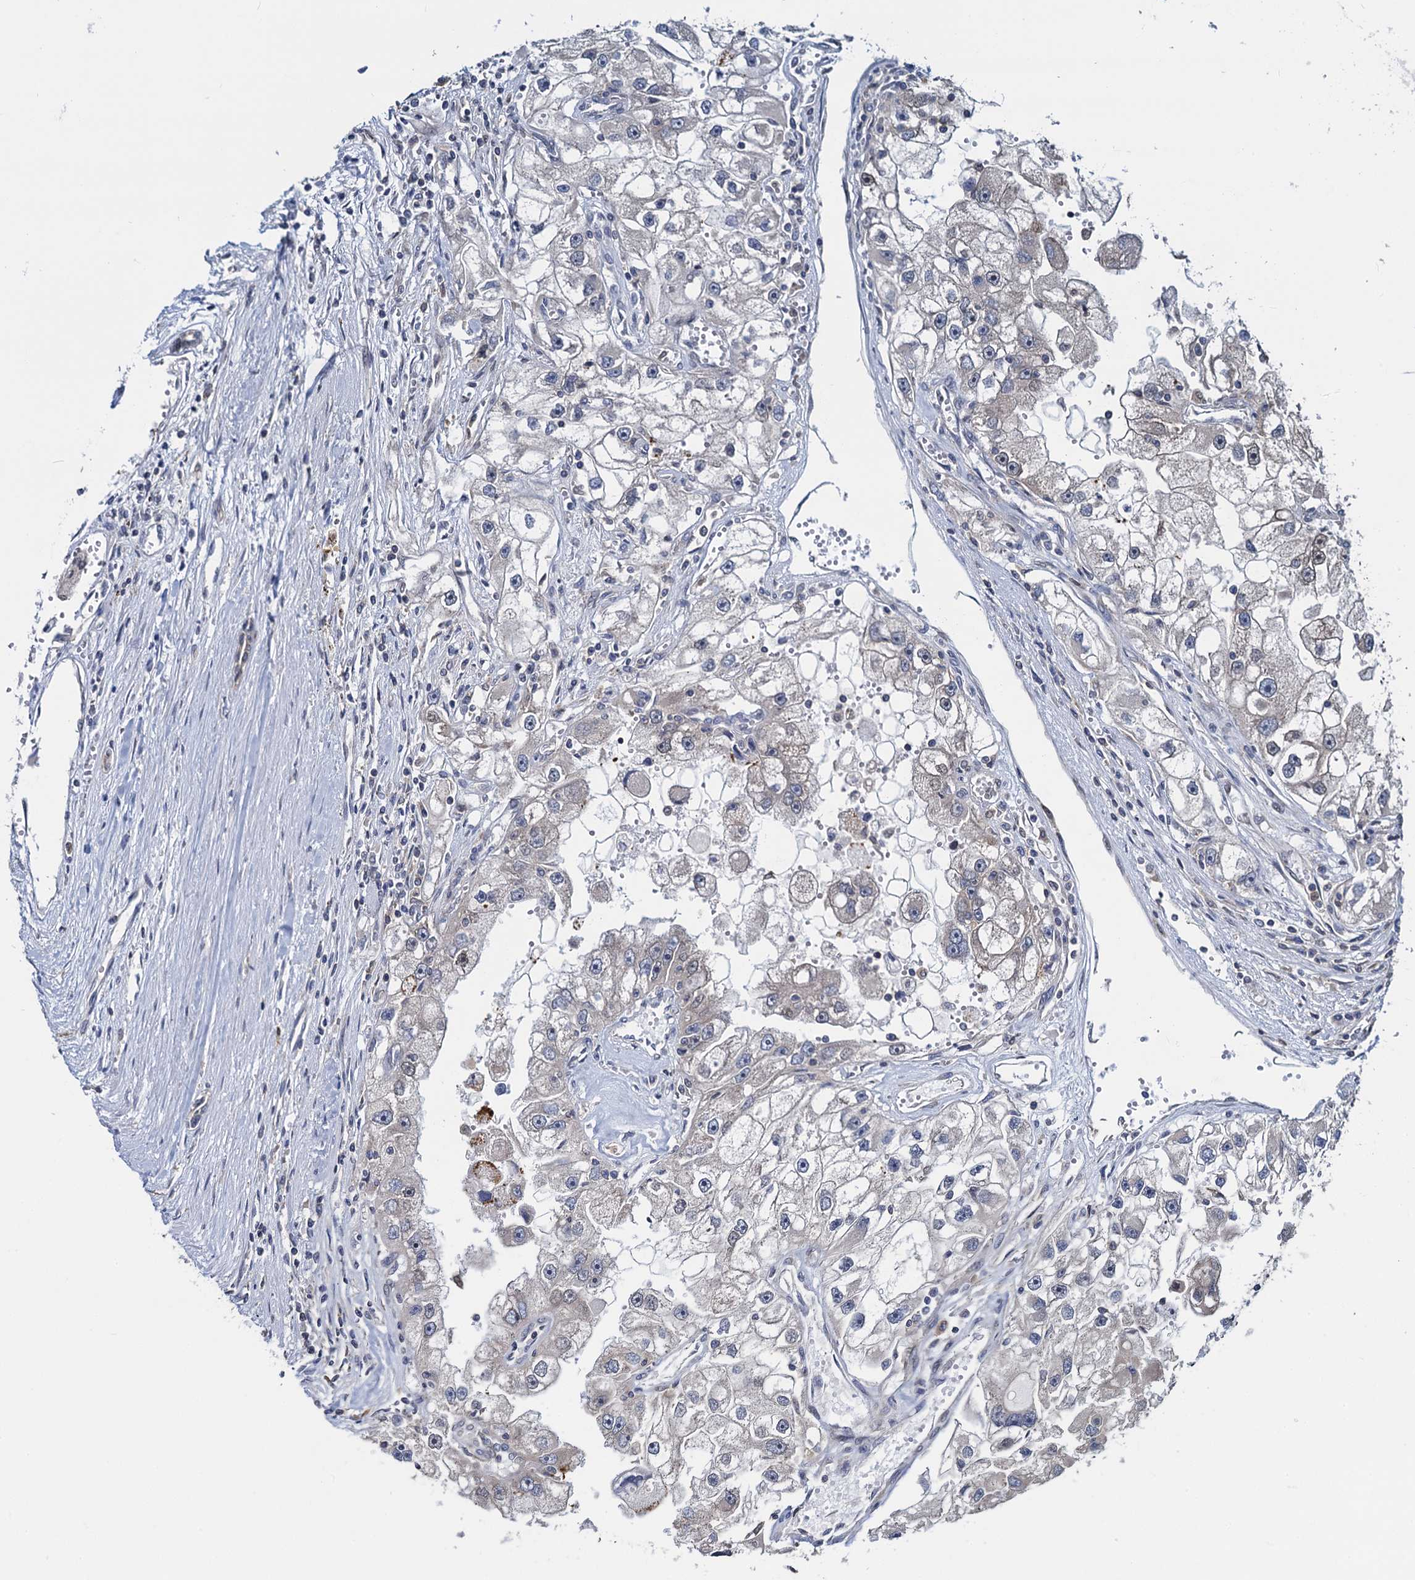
{"staining": {"intensity": "negative", "quantity": "none", "location": "none"}, "tissue": "renal cancer", "cell_type": "Tumor cells", "image_type": "cancer", "snomed": [{"axis": "morphology", "description": "Adenocarcinoma, NOS"}, {"axis": "topography", "description": "Kidney"}], "caption": "Micrograph shows no significant protein expression in tumor cells of adenocarcinoma (renal).", "gene": "RNF125", "patient": {"sex": "male", "age": 63}}